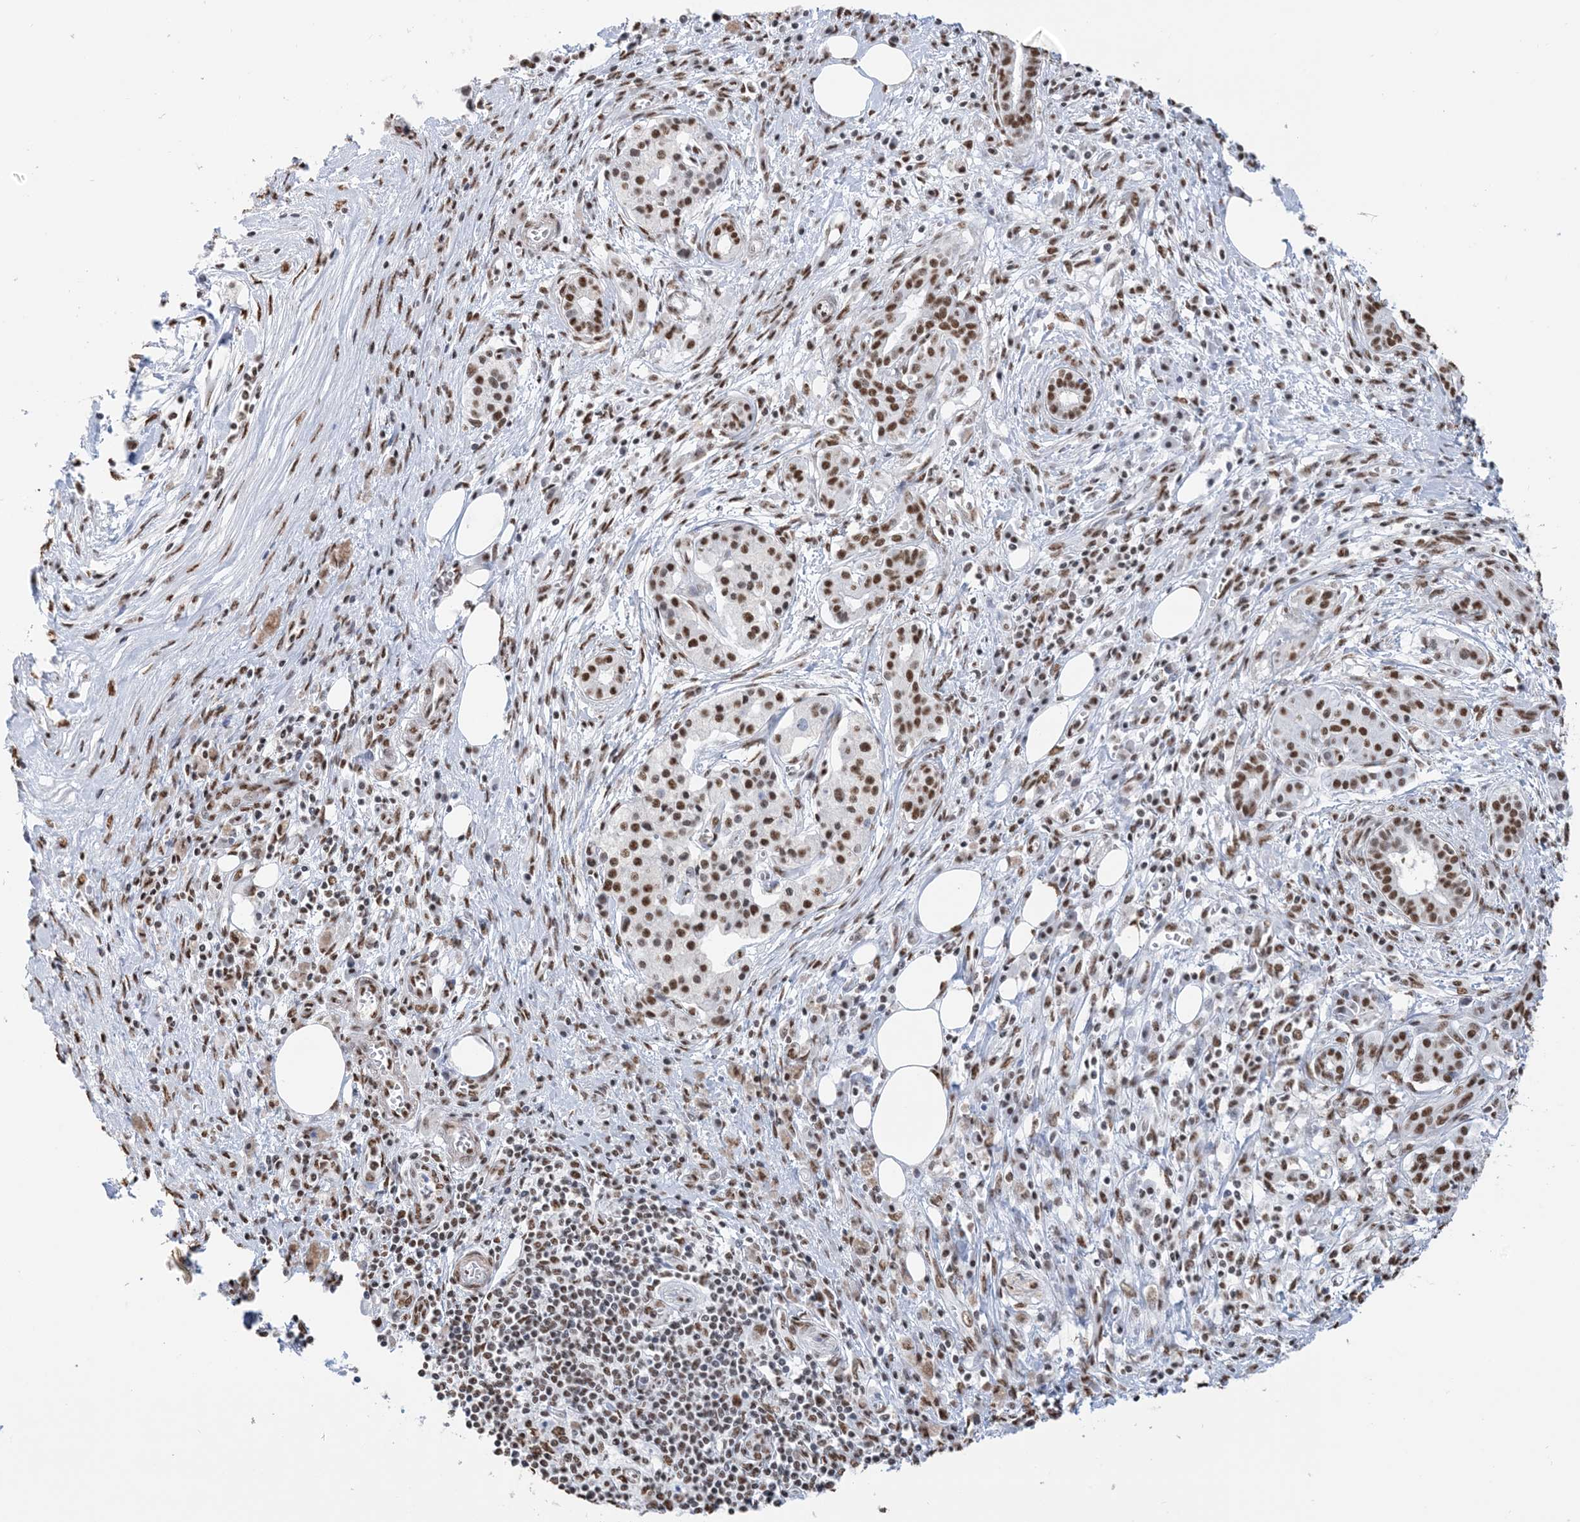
{"staining": {"intensity": "moderate", "quantity": ">75%", "location": "nuclear"}, "tissue": "pancreatic cancer", "cell_type": "Tumor cells", "image_type": "cancer", "snomed": [{"axis": "morphology", "description": "Adenocarcinoma, NOS"}, {"axis": "topography", "description": "Pancreas"}], "caption": "Brown immunohistochemical staining in human pancreatic adenocarcinoma displays moderate nuclear positivity in about >75% of tumor cells. (IHC, brightfield microscopy, high magnification).", "gene": "ZNF792", "patient": {"sex": "female", "age": 73}}